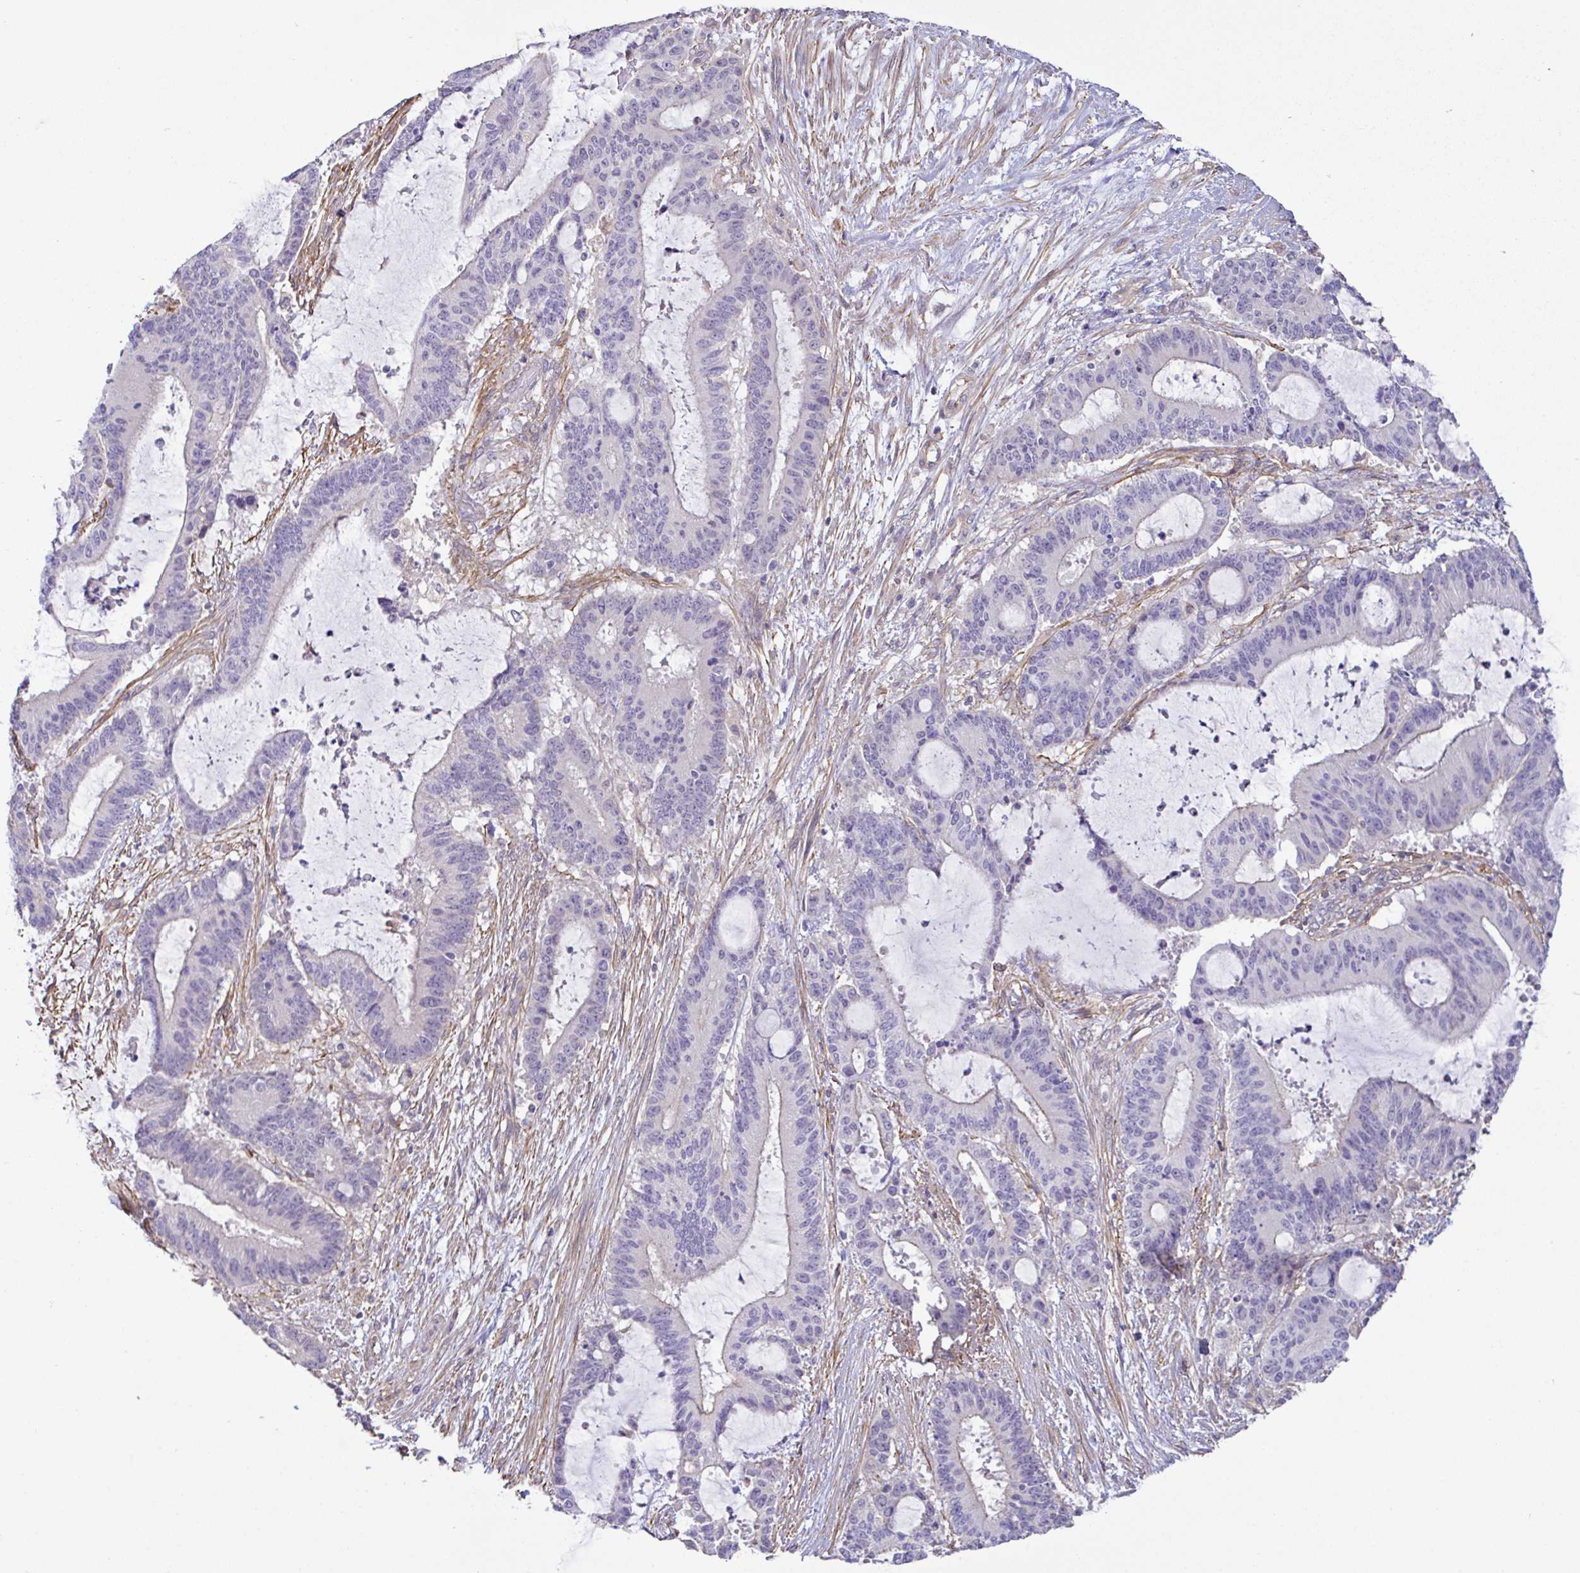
{"staining": {"intensity": "negative", "quantity": "none", "location": "none"}, "tissue": "liver cancer", "cell_type": "Tumor cells", "image_type": "cancer", "snomed": [{"axis": "morphology", "description": "Normal tissue, NOS"}, {"axis": "morphology", "description": "Cholangiocarcinoma"}, {"axis": "topography", "description": "Liver"}, {"axis": "topography", "description": "Peripheral nerve tissue"}], "caption": "A micrograph of human cholangiocarcinoma (liver) is negative for staining in tumor cells.", "gene": "PLCD4", "patient": {"sex": "female", "age": 73}}